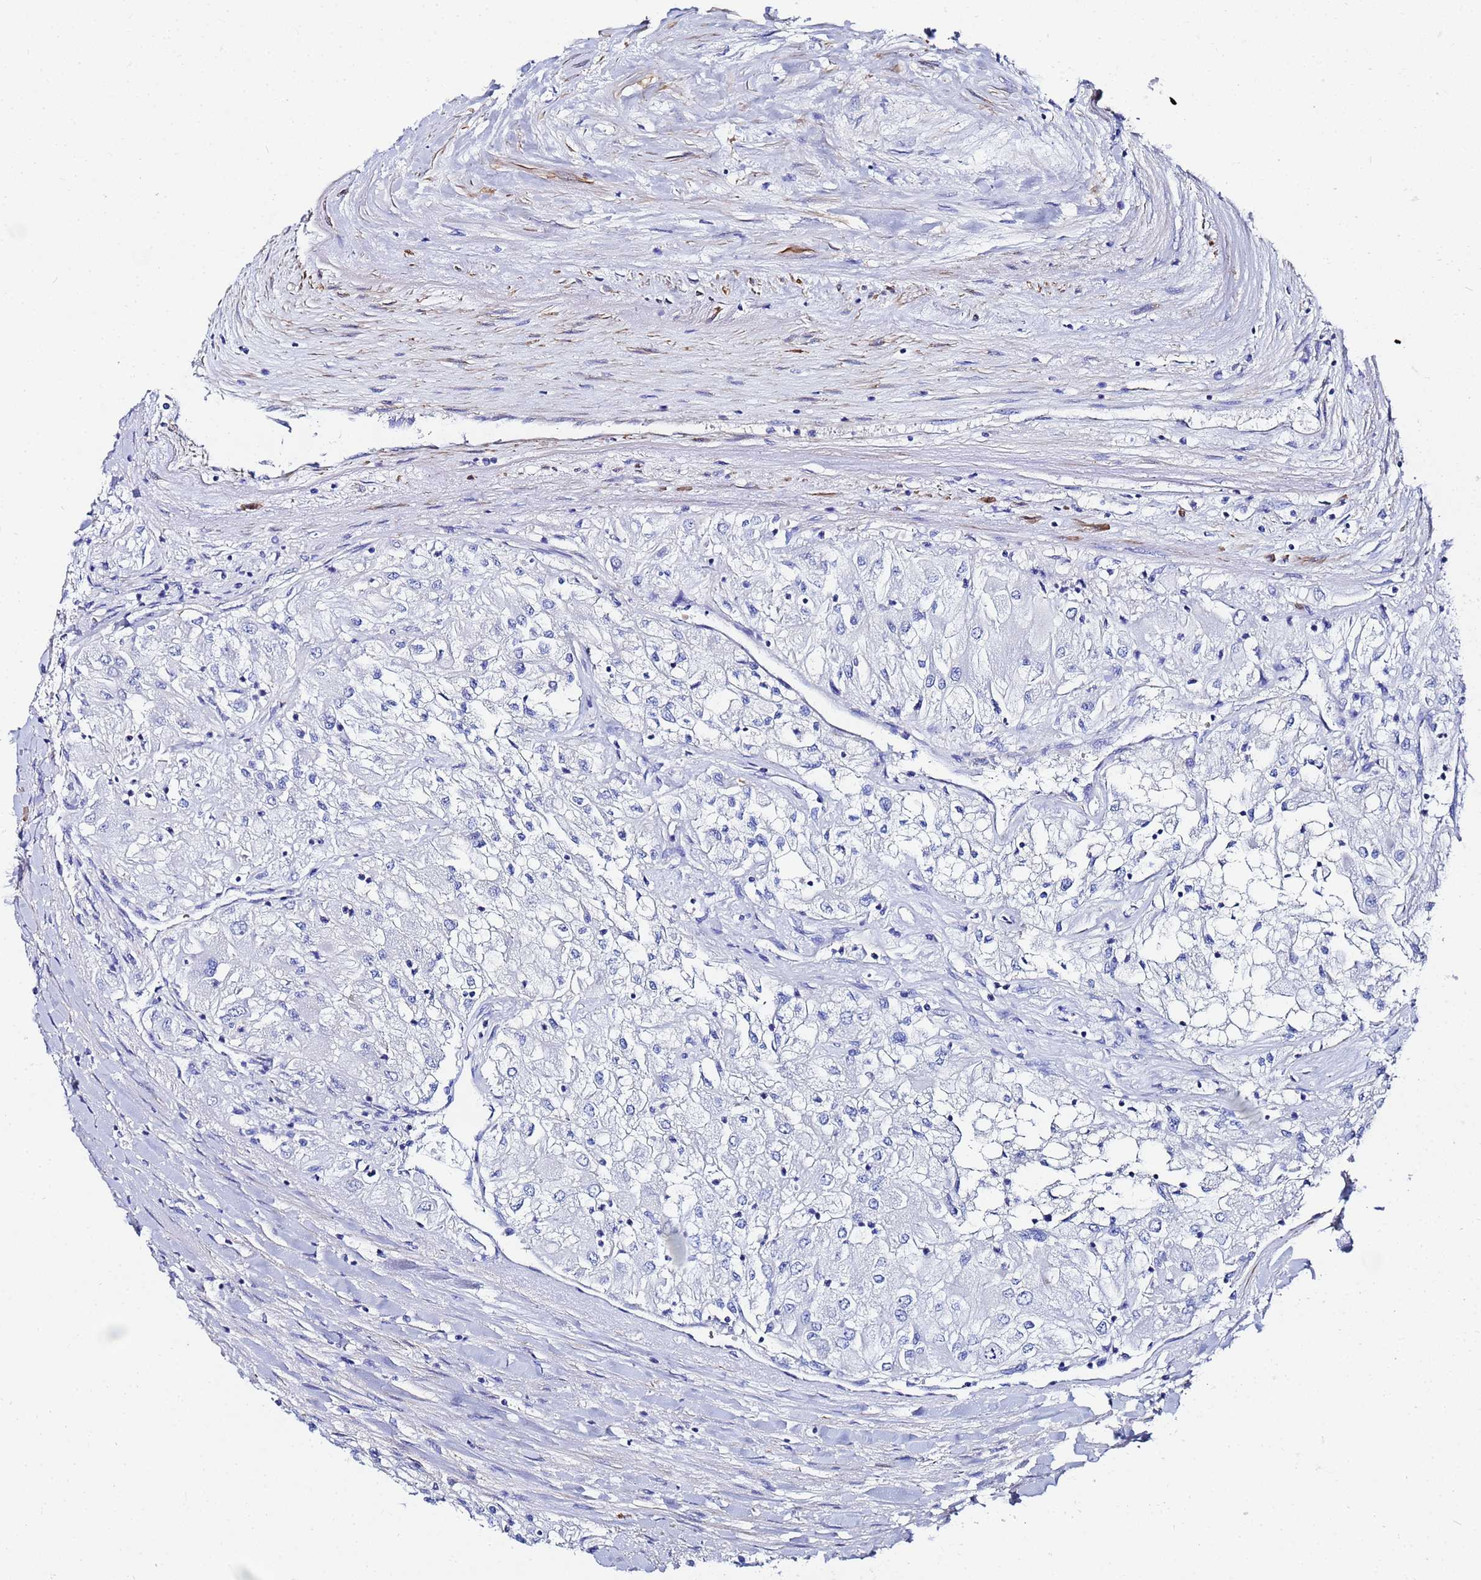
{"staining": {"intensity": "negative", "quantity": "none", "location": "none"}, "tissue": "renal cancer", "cell_type": "Tumor cells", "image_type": "cancer", "snomed": [{"axis": "morphology", "description": "Adenocarcinoma, NOS"}, {"axis": "topography", "description": "Kidney"}], "caption": "Human renal adenocarcinoma stained for a protein using IHC demonstrates no expression in tumor cells.", "gene": "RAB39B", "patient": {"sex": "male", "age": 80}}